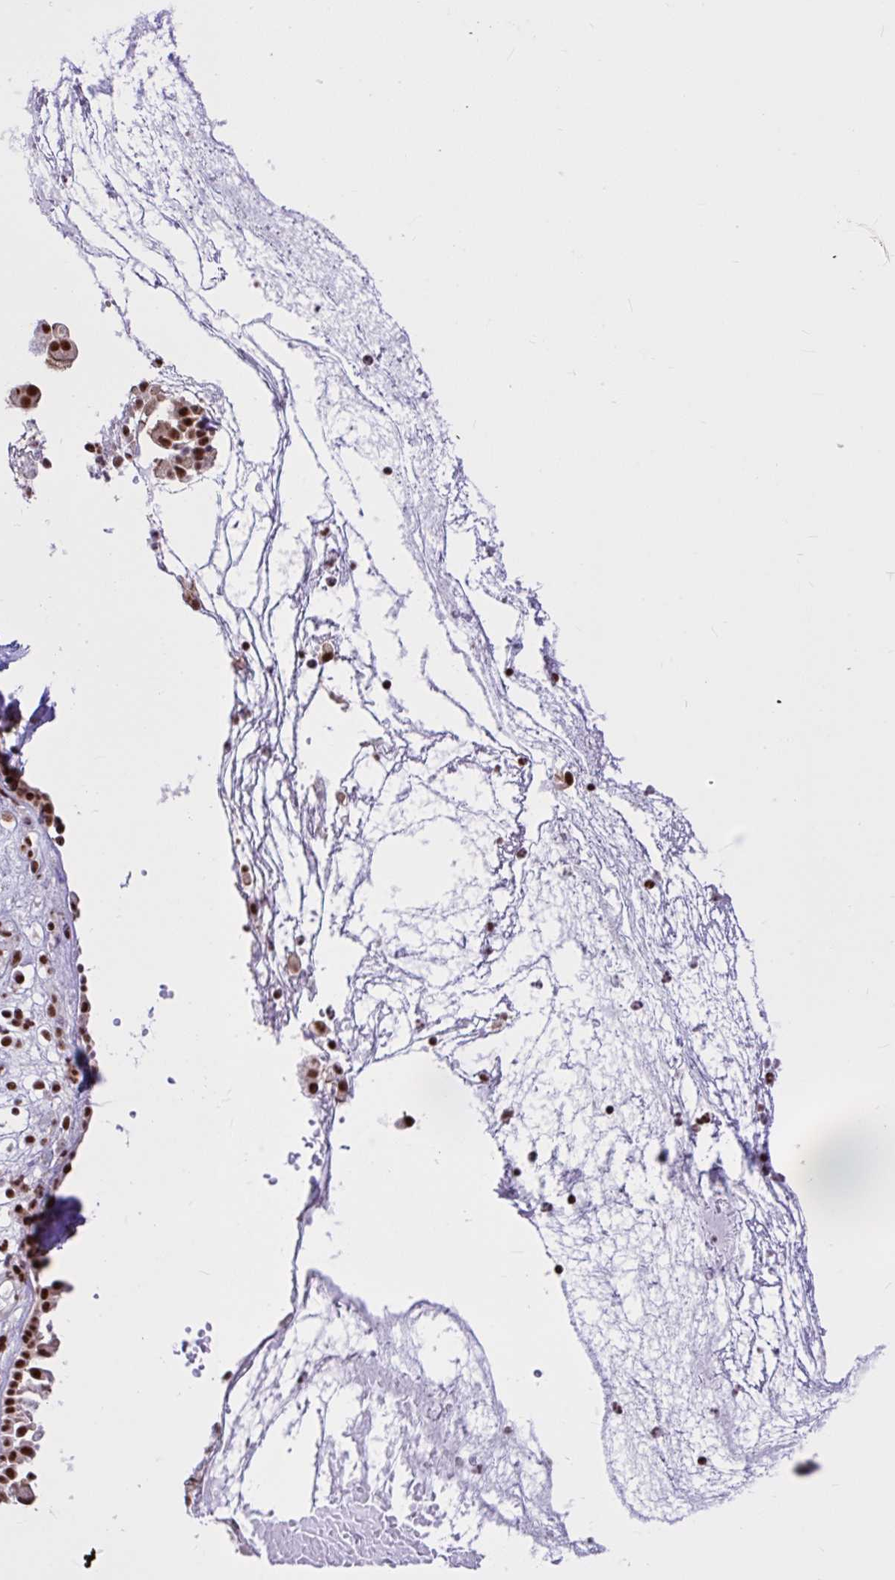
{"staining": {"intensity": "strong", "quantity": ">75%", "location": "nuclear"}, "tissue": "nasopharynx", "cell_type": "Respiratory epithelial cells", "image_type": "normal", "snomed": [{"axis": "morphology", "description": "Normal tissue, NOS"}, {"axis": "morphology", "description": "Inflammation, NOS"}, {"axis": "topography", "description": "Nasopharynx"}], "caption": "Immunohistochemical staining of benign human nasopharynx displays >75% levels of strong nuclear protein staining in about >75% of respiratory epithelial cells.", "gene": "CCDC12", "patient": {"sex": "male", "age": 54}}